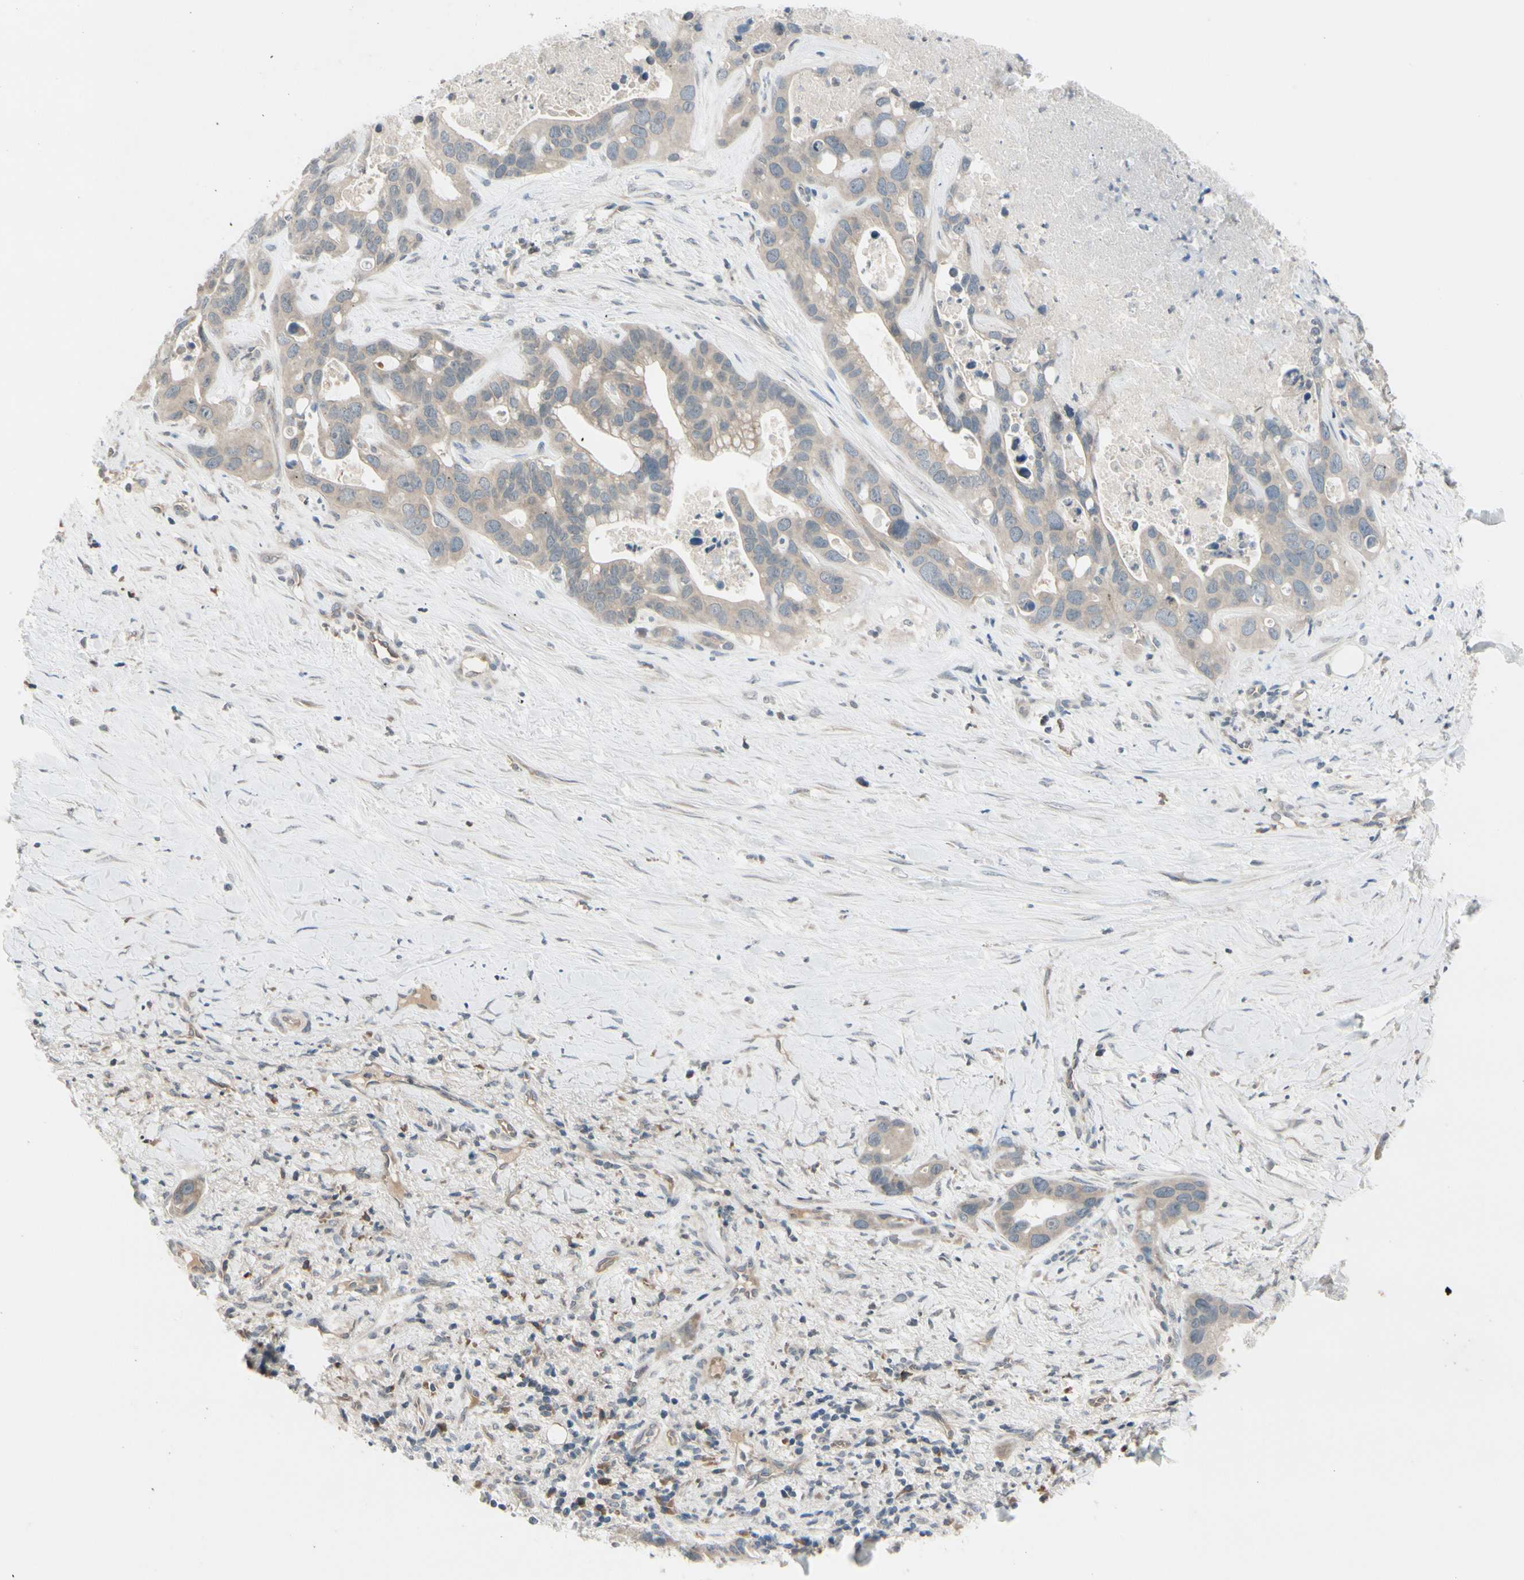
{"staining": {"intensity": "weak", "quantity": ">75%", "location": "cytoplasmic/membranous"}, "tissue": "liver cancer", "cell_type": "Tumor cells", "image_type": "cancer", "snomed": [{"axis": "morphology", "description": "Cholangiocarcinoma"}, {"axis": "topography", "description": "Liver"}], "caption": "Liver cancer stained for a protein exhibits weak cytoplasmic/membranous positivity in tumor cells.", "gene": "FGF10", "patient": {"sex": "female", "age": 65}}